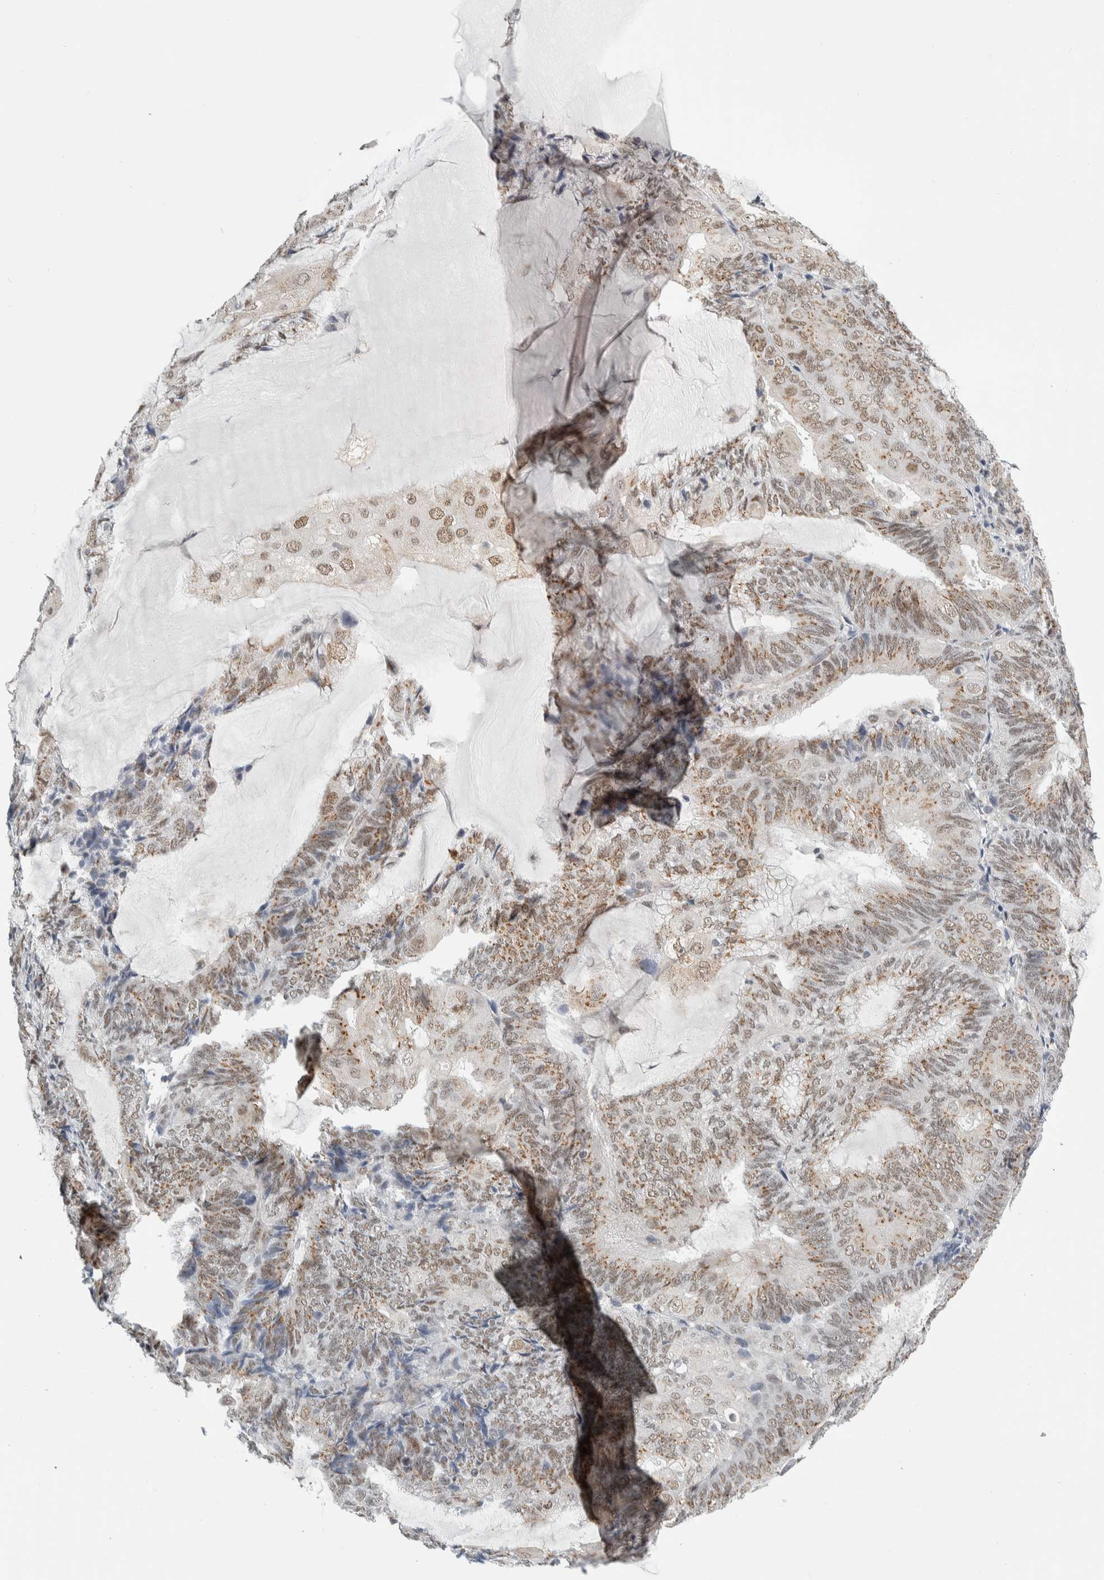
{"staining": {"intensity": "weak", "quantity": ">75%", "location": "cytoplasmic/membranous,nuclear"}, "tissue": "endometrial cancer", "cell_type": "Tumor cells", "image_type": "cancer", "snomed": [{"axis": "morphology", "description": "Adenocarcinoma, NOS"}, {"axis": "topography", "description": "Endometrium"}], "caption": "Protein expression analysis of endometrial cancer exhibits weak cytoplasmic/membranous and nuclear expression in approximately >75% of tumor cells. The staining was performed using DAB (3,3'-diaminobenzidine) to visualize the protein expression in brown, while the nuclei were stained in blue with hematoxylin (Magnification: 20x).", "gene": "ZMYND8", "patient": {"sex": "female", "age": 81}}